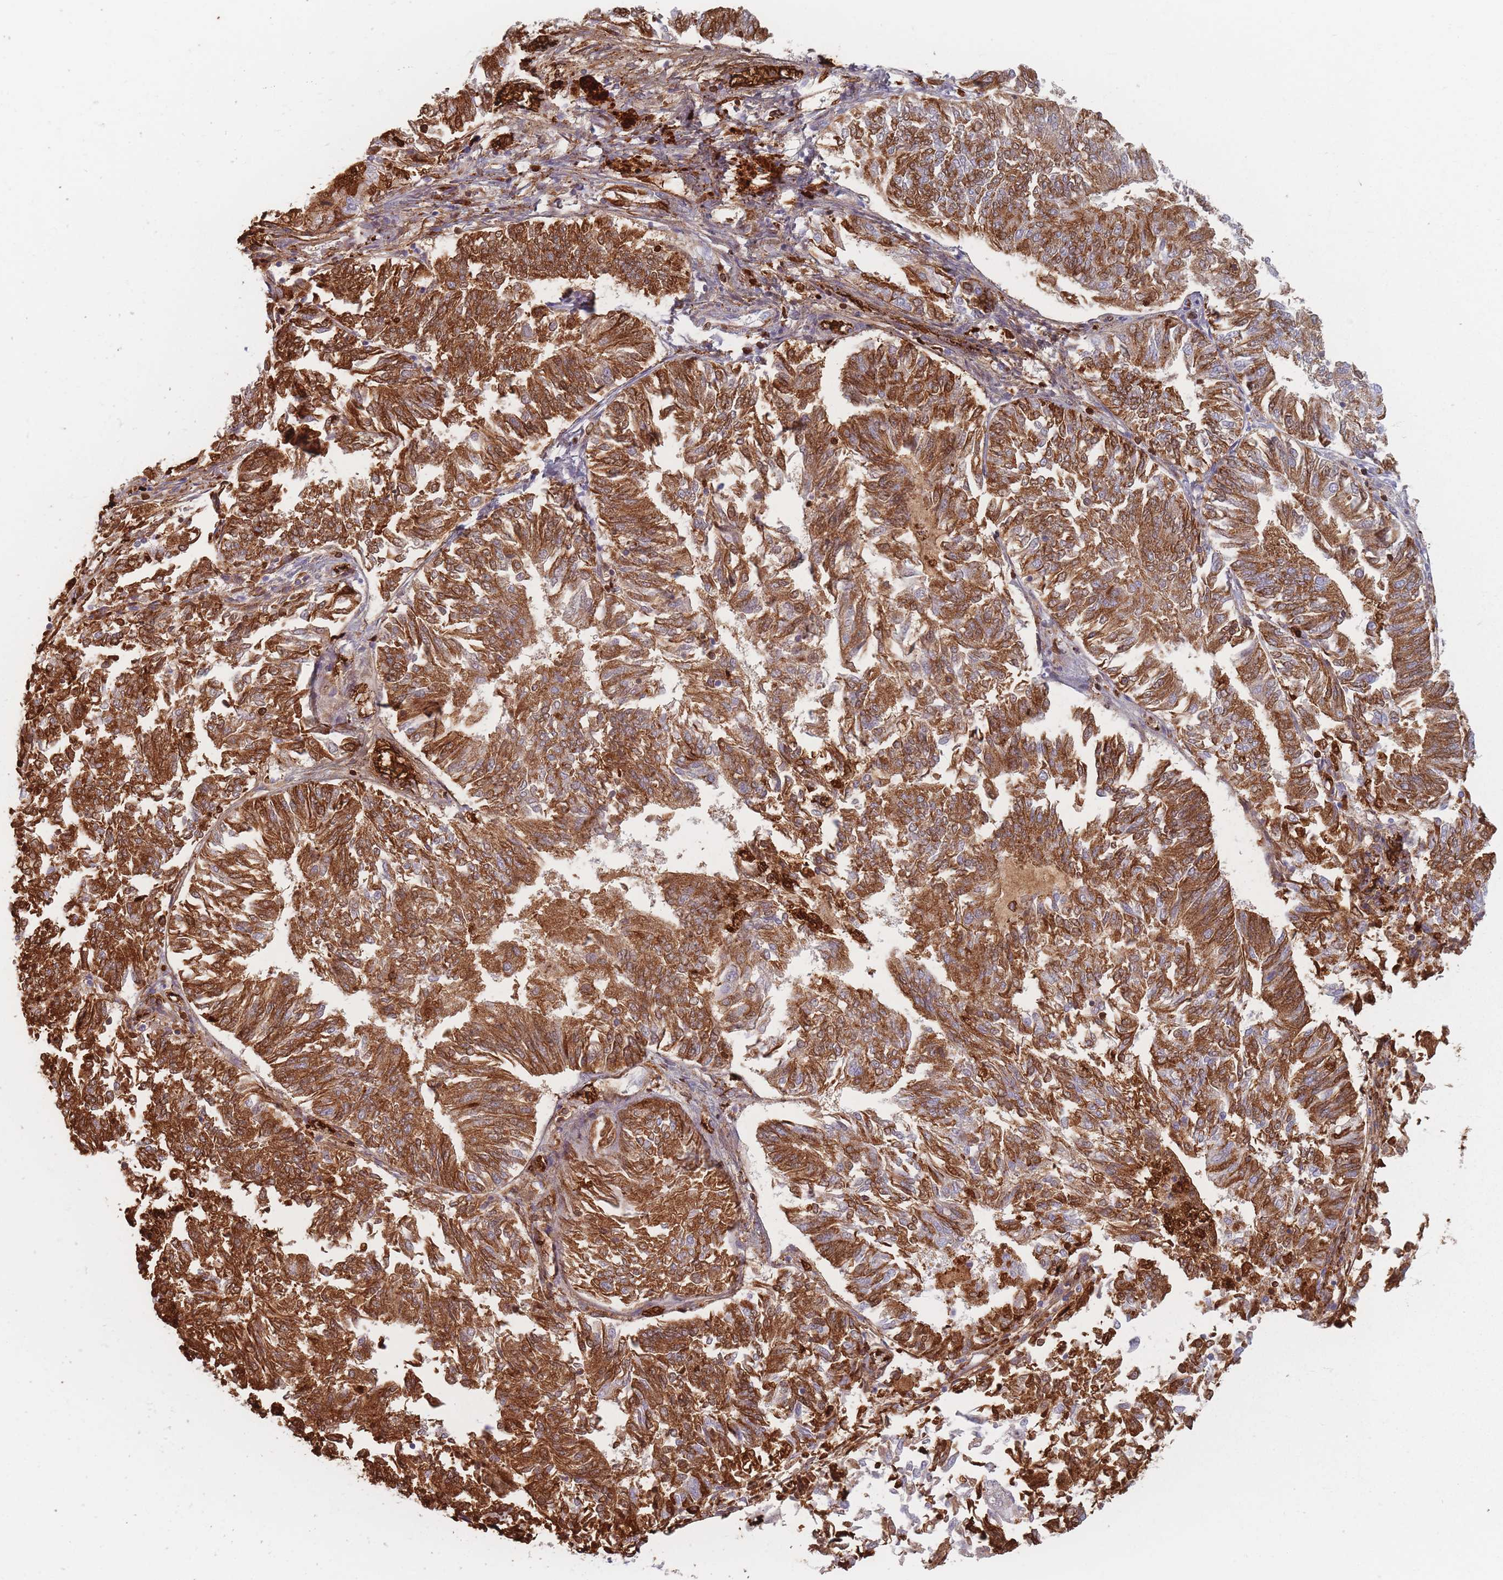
{"staining": {"intensity": "strong", "quantity": ">75%", "location": "cytoplasmic/membranous"}, "tissue": "endometrial cancer", "cell_type": "Tumor cells", "image_type": "cancer", "snomed": [{"axis": "morphology", "description": "Adenocarcinoma, NOS"}, {"axis": "topography", "description": "Endometrium"}], "caption": "IHC staining of endometrial cancer (adenocarcinoma), which demonstrates high levels of strong cytoplasmic/membranous expression in approximately >75% of tumor cells indicating strong cytoplasmic/membranous protein staining. The staining was performed using DAB (3,3'-diaminobenzidine) (brown) for protein detection and nuclei were counterstained in hematoxylin (blue).", "gene": "SLC2A6", "patient": {"sex": "female", "age": 58}}